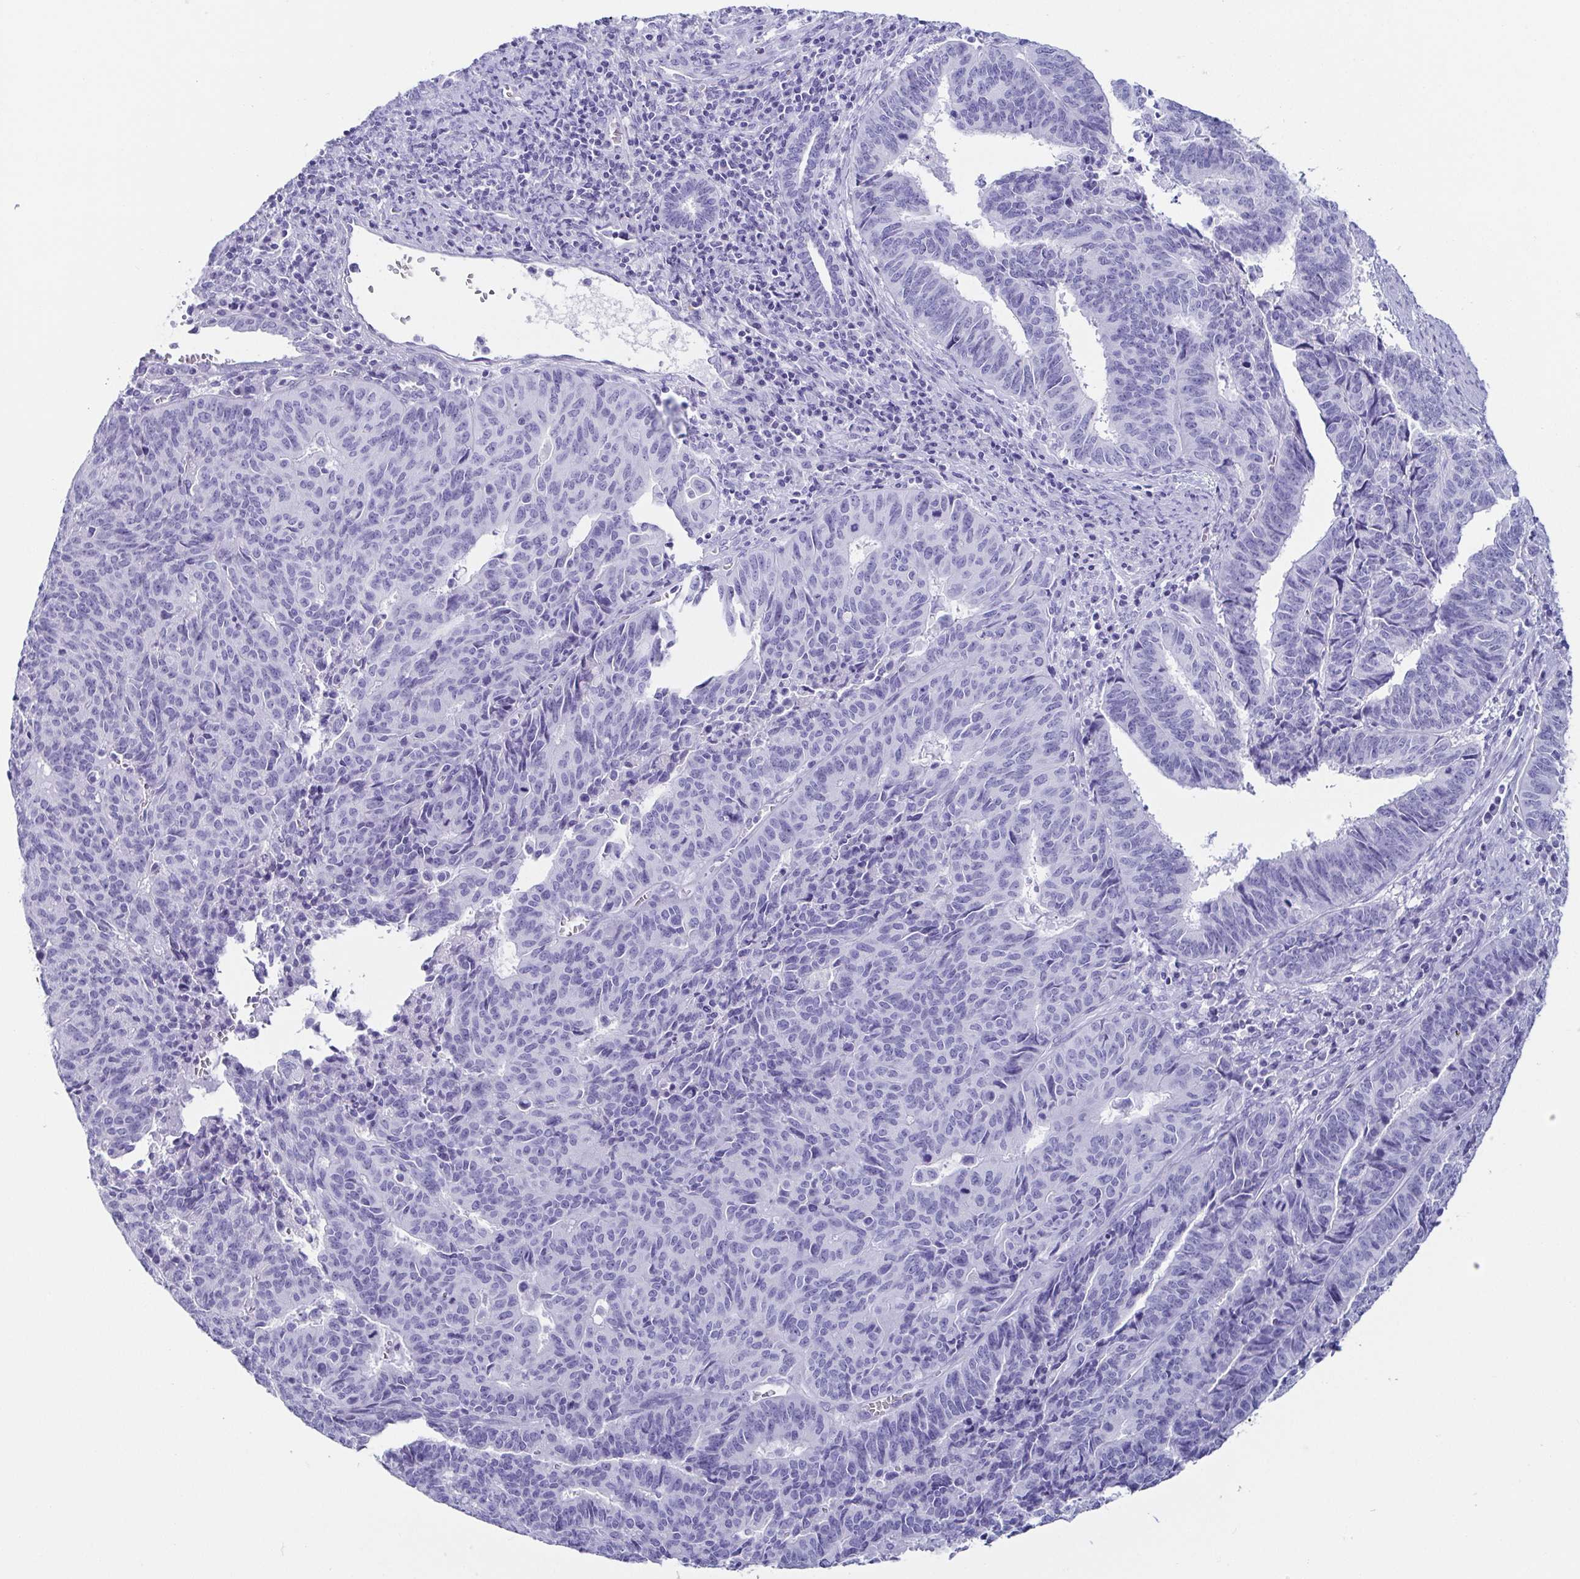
{"staining": {"intensity": "negative", "quantity": "none", "location": "none"}, "tissue": "endometrial cancer", "cell_type": "Tumor cells", "image_type": "cancer", "snomed": [{"axis": "morphology", "description": "Adenocarcinoma, NOS"}, {"axis": "topography", "description": "Endometrium"}], "caption": "Immunohistochemistry of human endometrial cancer shows no staining in tumor cells.", "gene": "CD164L2", "patient": {"sex": "female", "age": 65}}